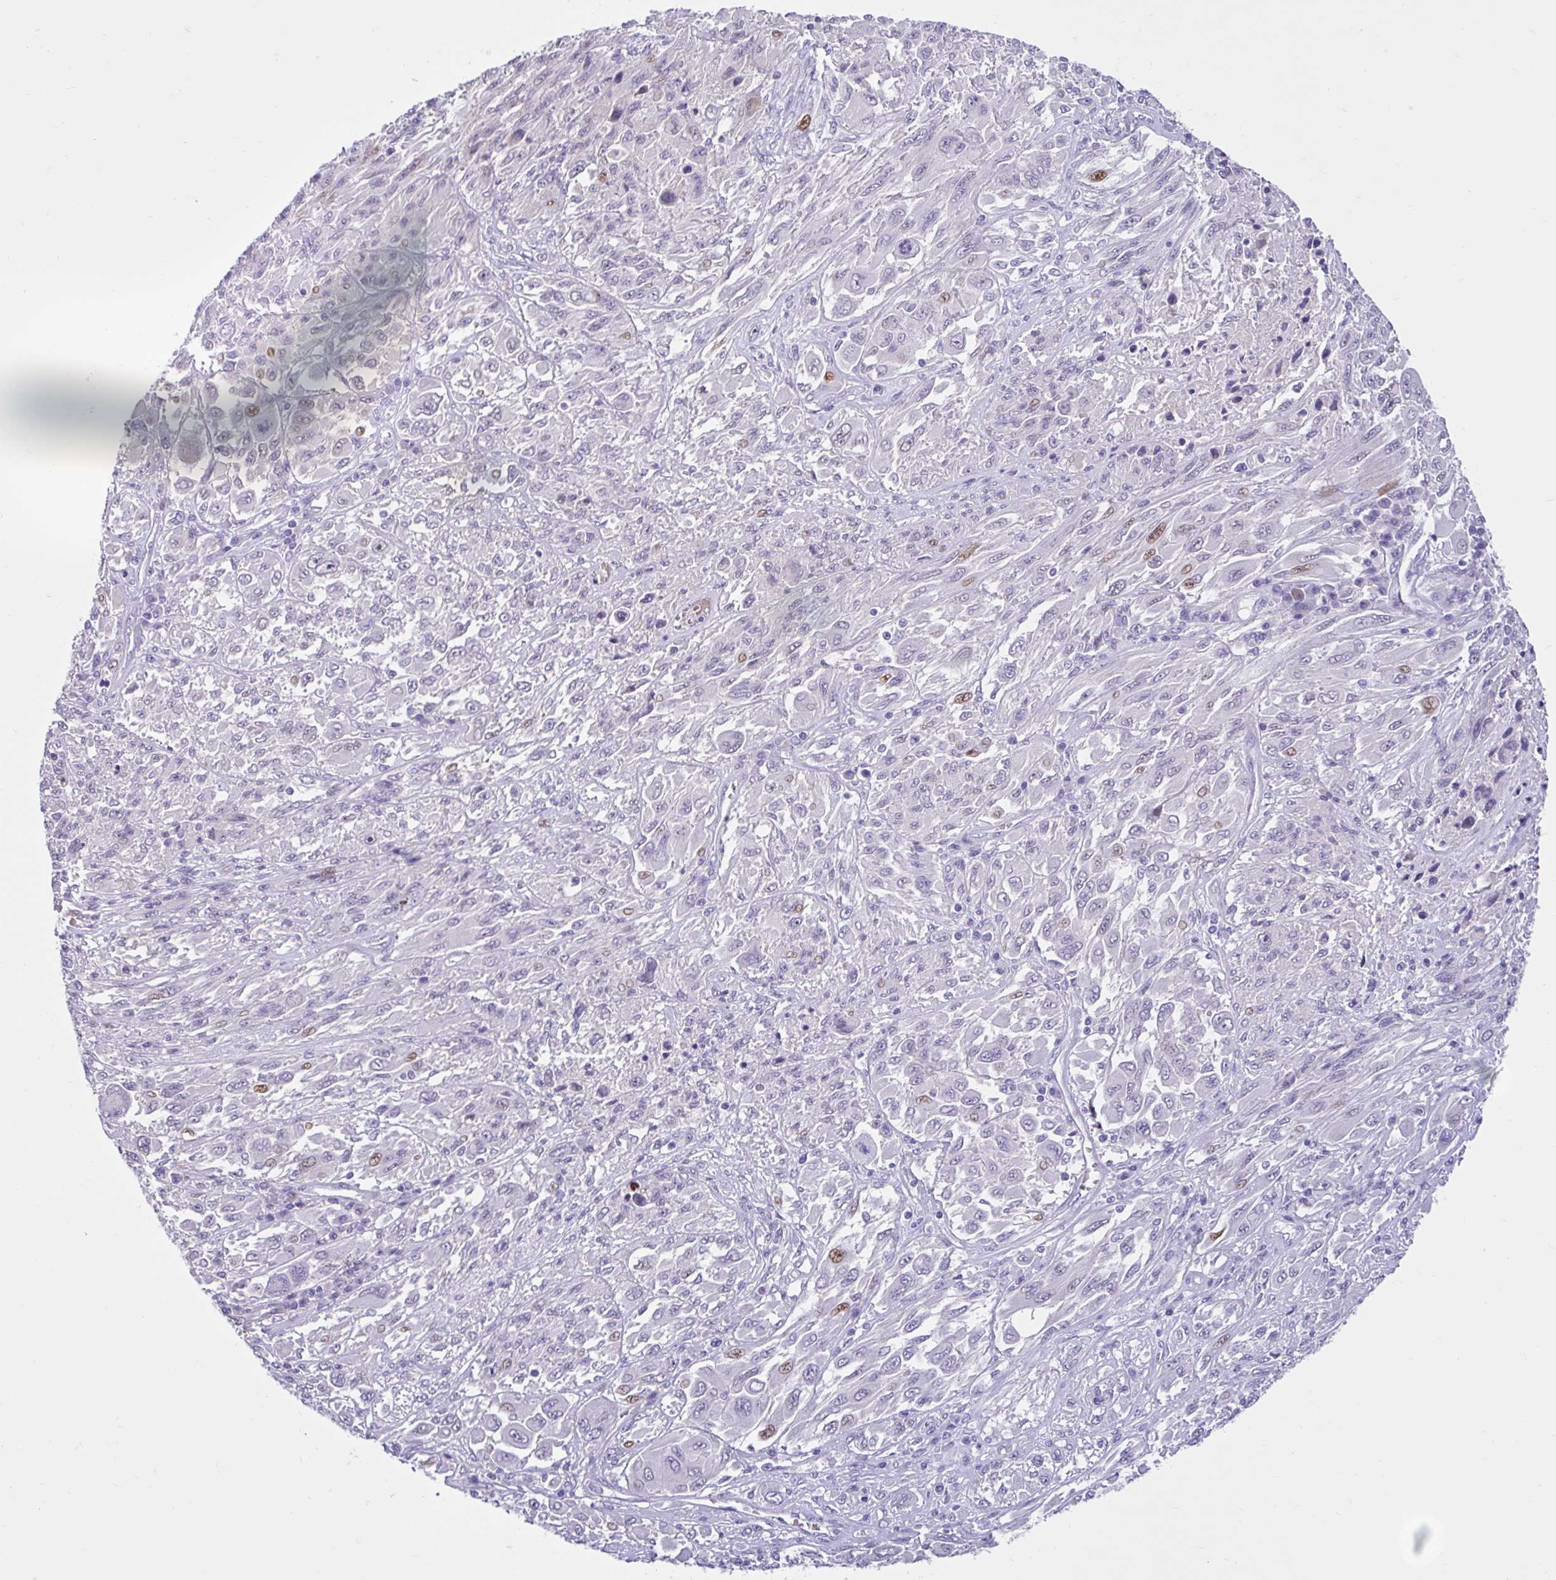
{"staining": {"intensity": "weak", "quantity": "<25%", "location": "nuclear"}, "tissue": "melanoma", "cell_type": "Tumor cells", "image_type": "cancer", "snomed": [{"axis": "morphology", "description": "Malignant melanoma, NOS"}, {"axis": "topography", "description": "Skin"}], "caption": "Immunohistochemistry (IHC) photomicrograph of neoplastic tissue: human malignant melanoma stained with DAB shows no significant protein positivity in tumor cells. (DAB (3,3'-diaminobenzidine) immunohistochemistry with hematoxylin counter stain).", "gene": "NHLH2", "patient": {"sex": "female", "age": 91}}